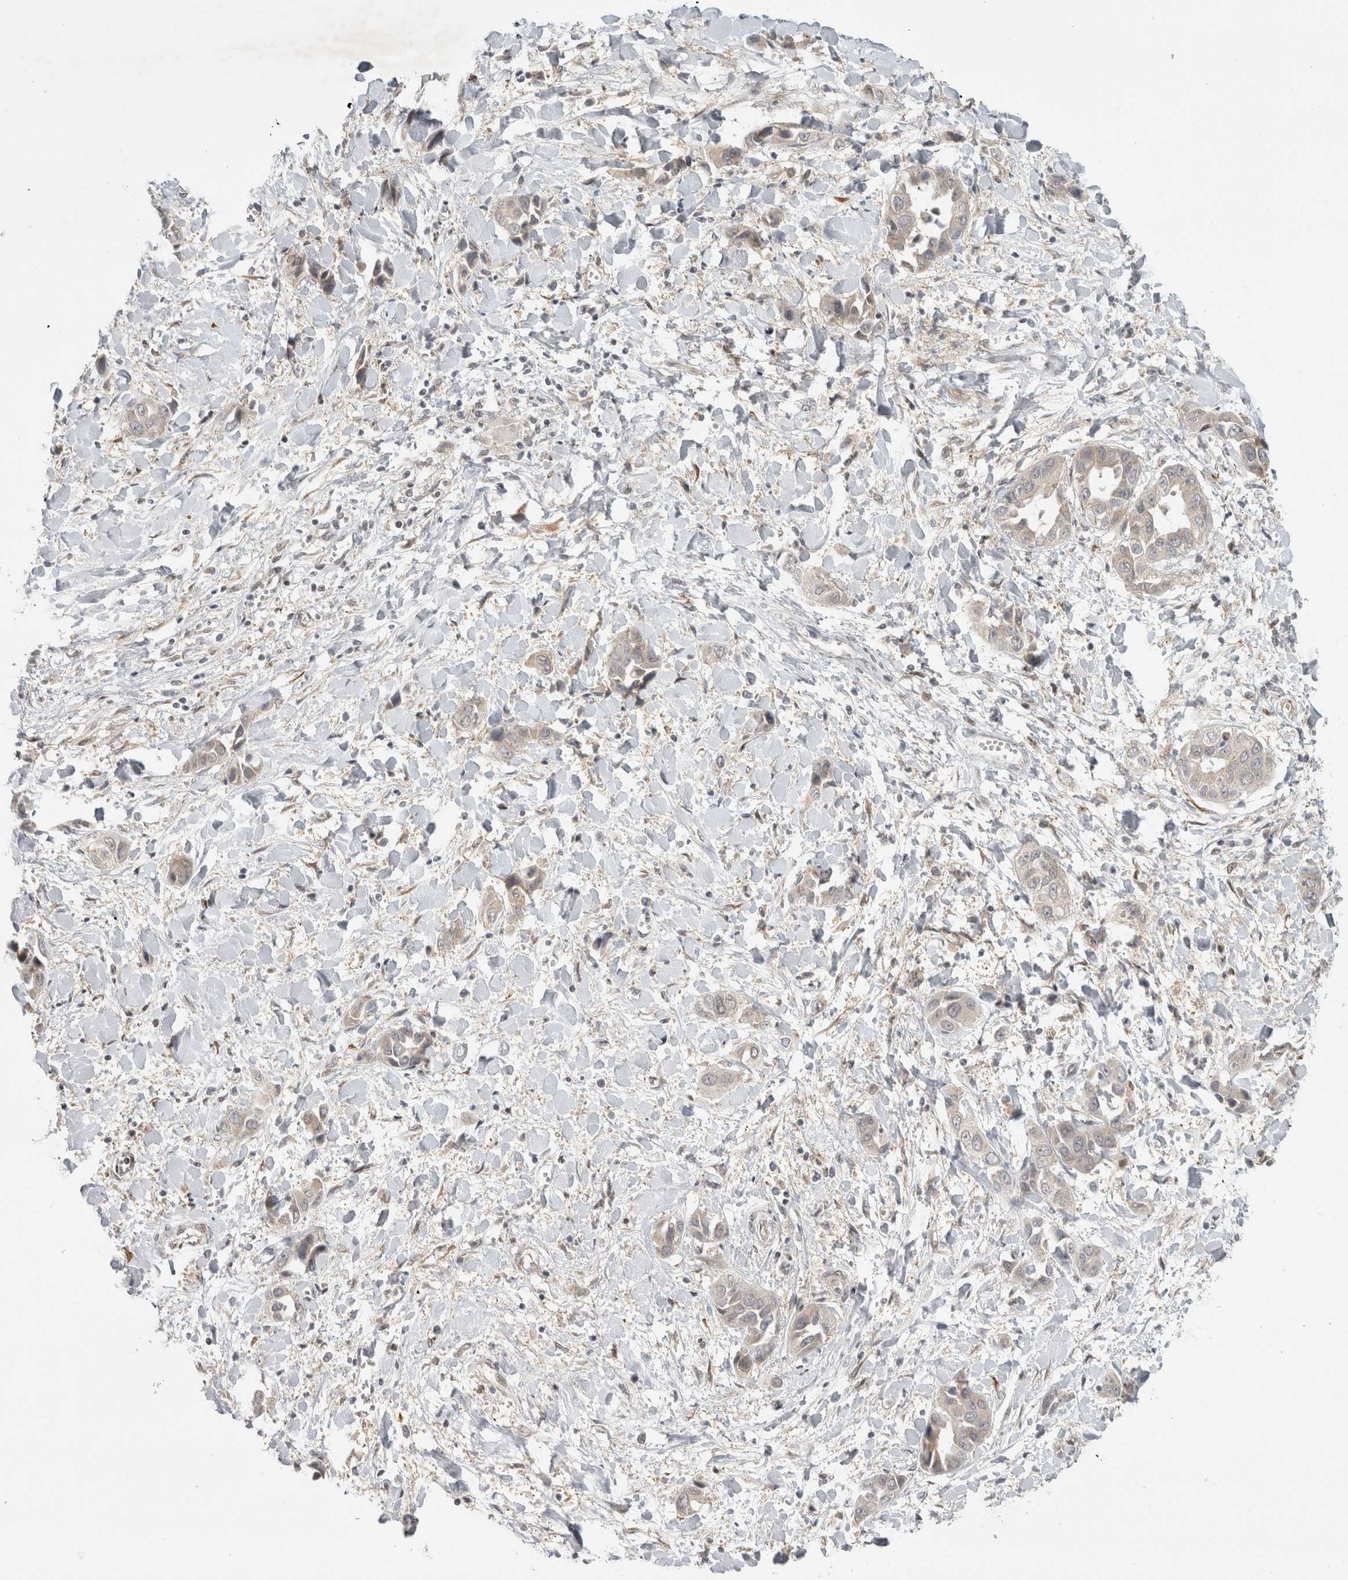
{"staining": {"intensity": "weak", "quantity": ">75%", "location": "cytoplasmic/membranous"}, "tissue": "liver cancer", "cell_type": "Tumor cells", "image_type": "cancer", "snomed": [{"axis": "morphology", "description": "Cholangiocarcinoma"}, {"axis": "topography", "description": "Liver"}], "caption": "Immunohistochemical staining of liver cancer (cholangiocarcinoma) shows low levels of weak cytoplasmic/membranous staining in approximately >75% of tumor cells.", "gene": "ZNF318", "patient": {"sex": "female", "age": 52}}